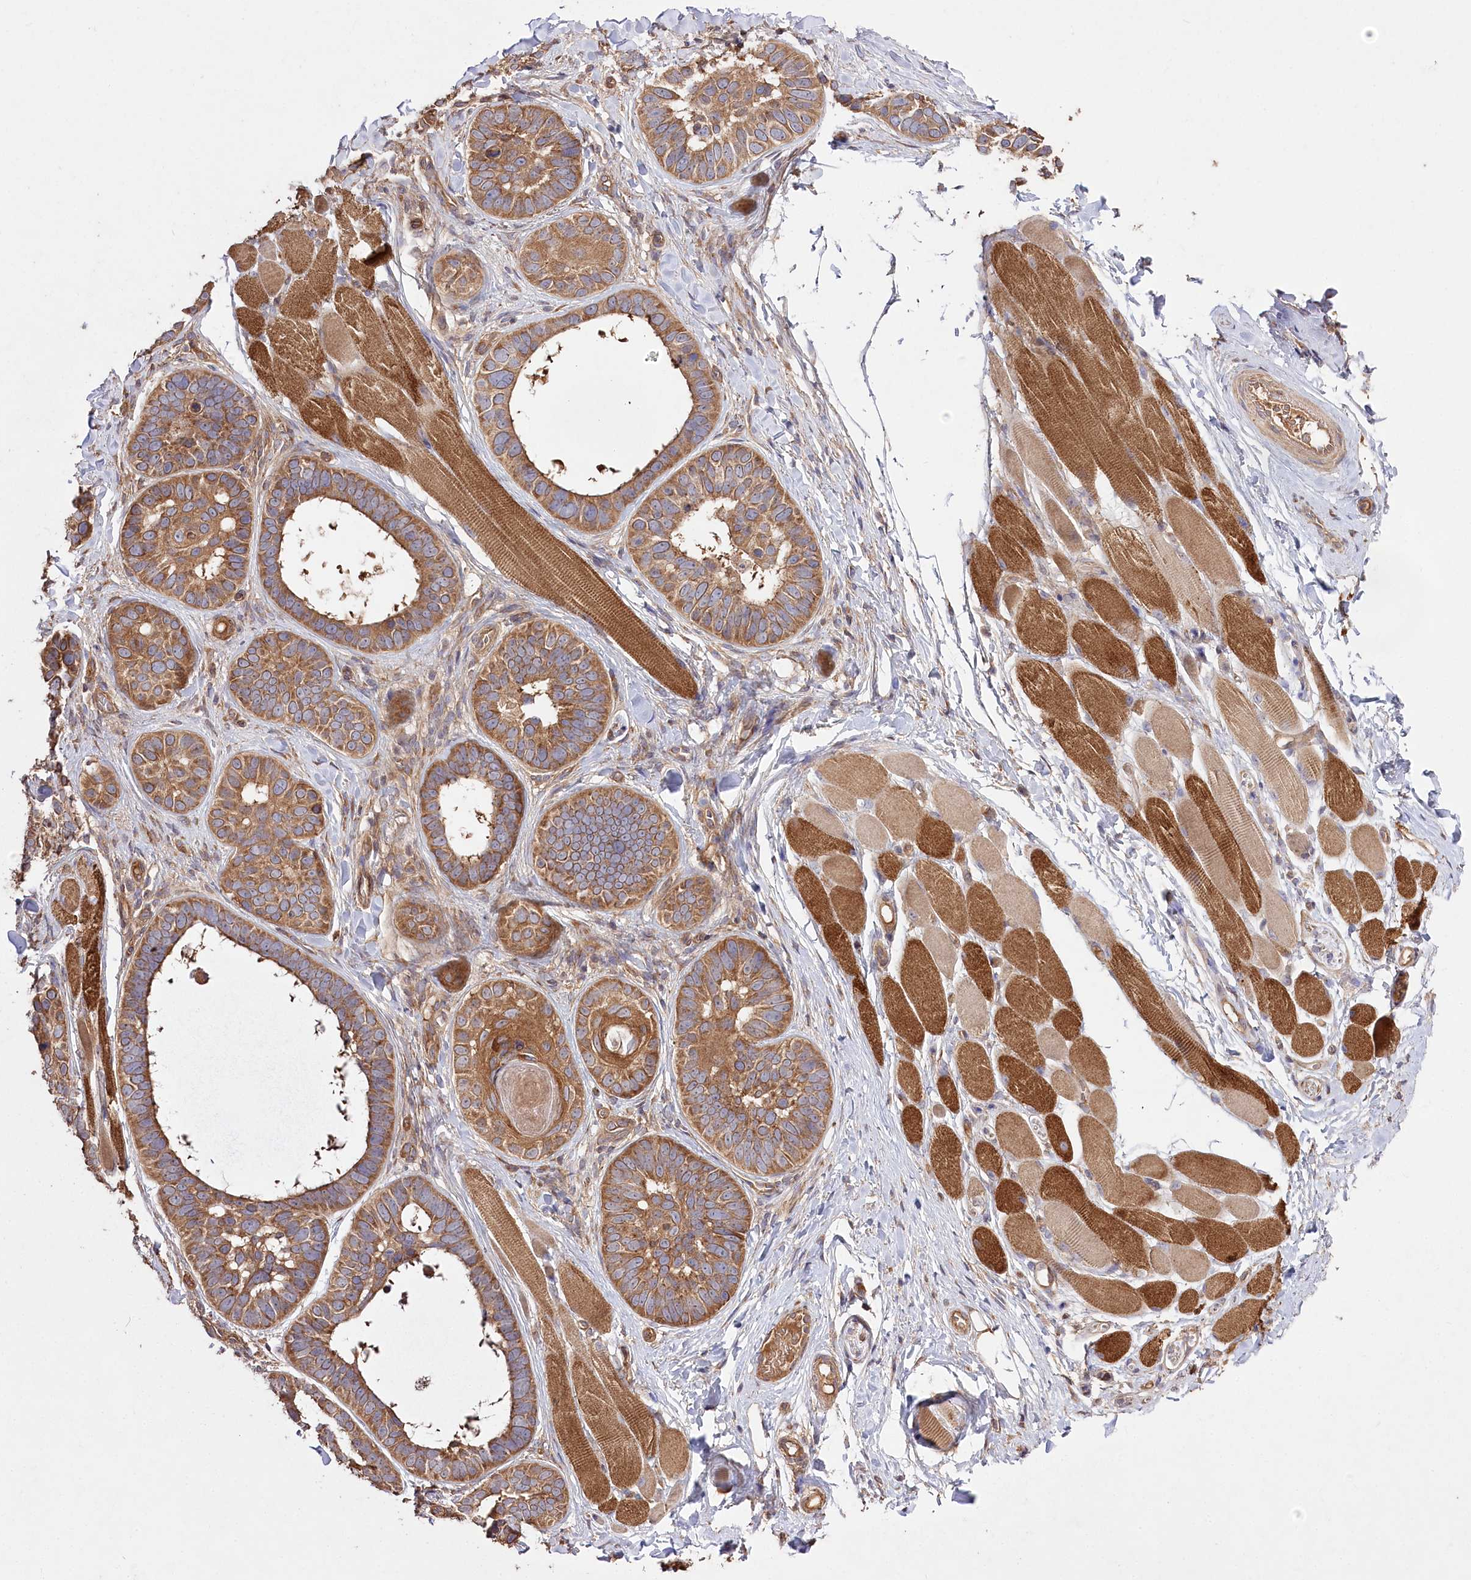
{"staining": {"intensity": "moderate", "quantity": ">75%", "location": "cytoplasmic/membranous"}, "tissue": "skin cancer", "cell_type": "Tumor cells", "image_type": "cancer", "snomed": [{"axis": "morphology", "description": "Basal cell carcinoma"}, {"axis": "topography", "description": "Skin"}], "caption": "Immunohistochemical staining of skin cancer reveals medium levels of moderate cytoplasmic/membranous staining in approximately >75% of tumor cells.", "gene": "PRSS53", "patient": {"sex": "male", "age": 62}}